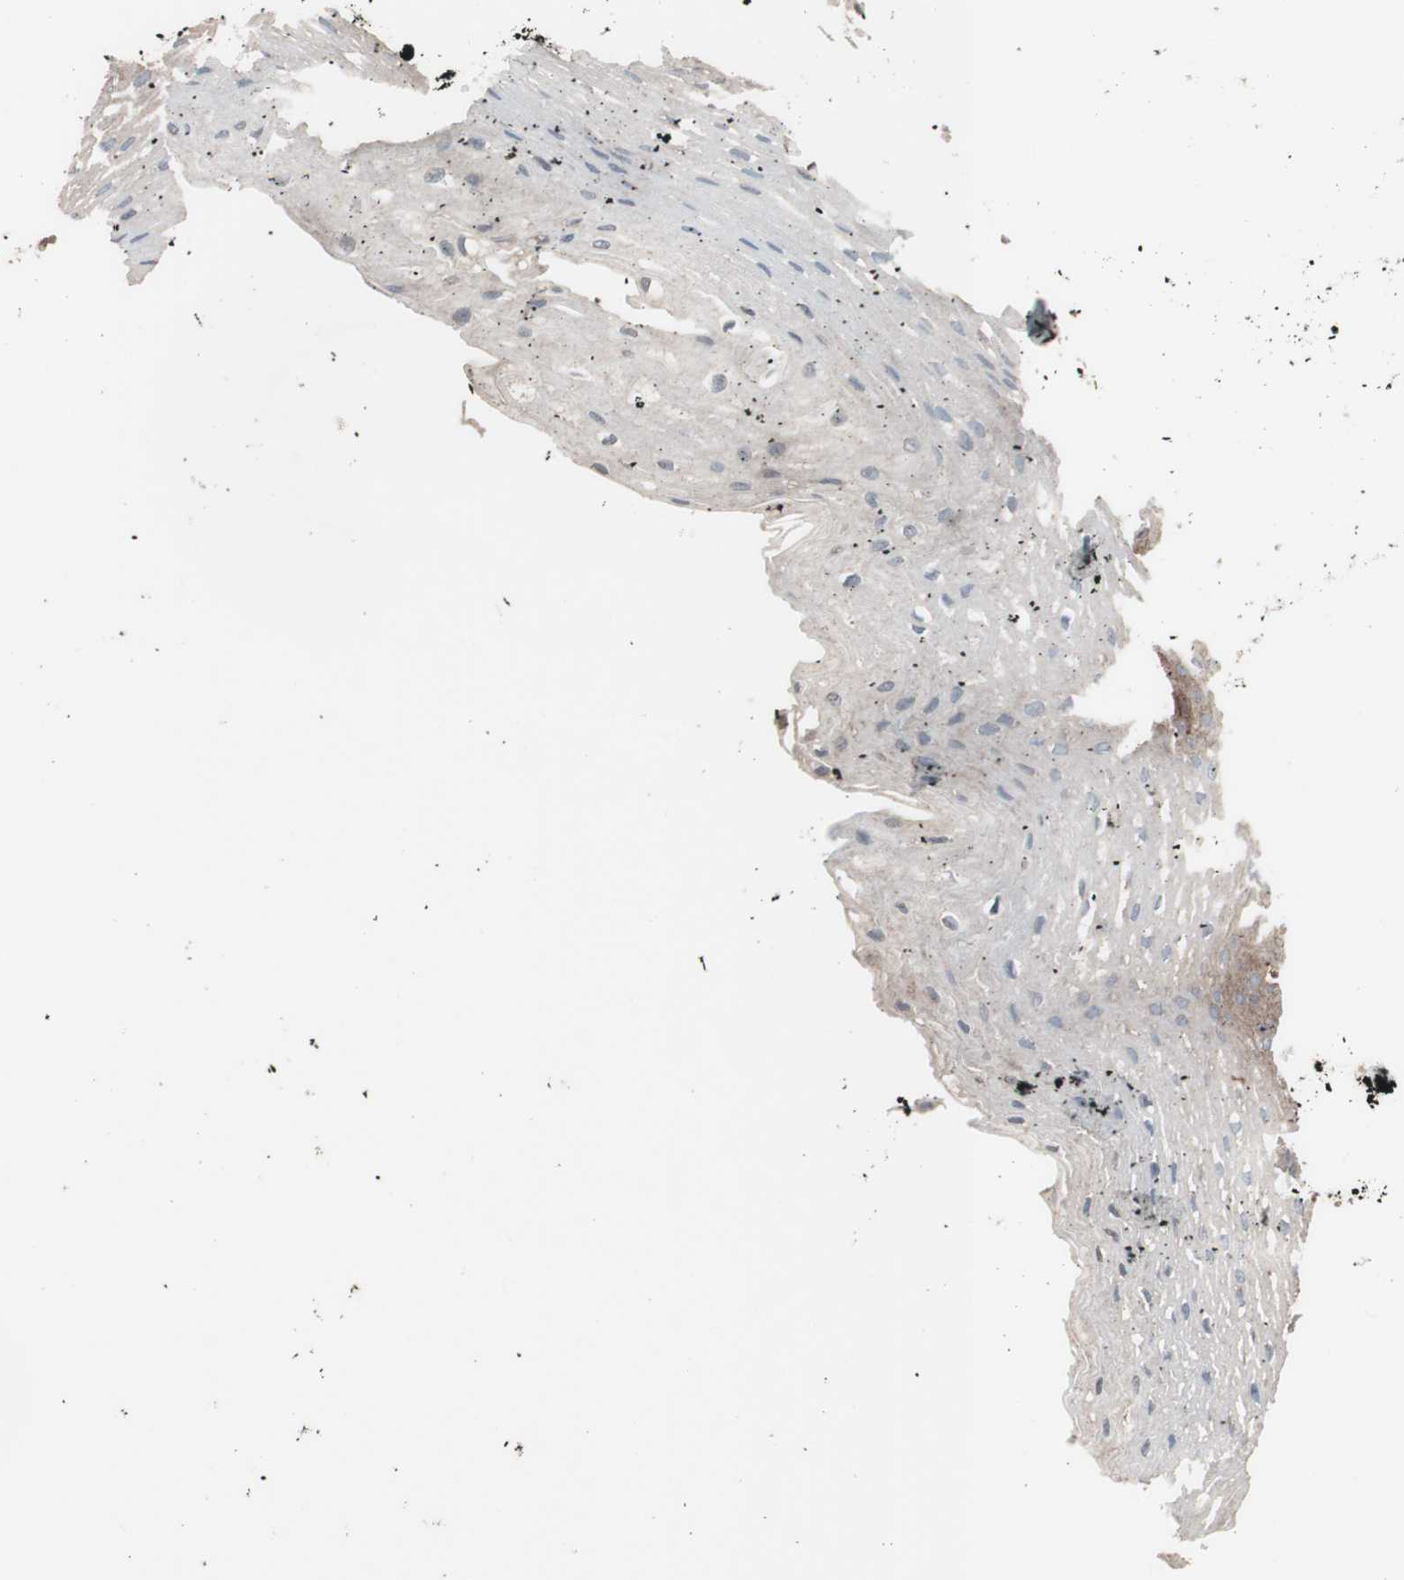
{"staining": {"intensity": "moderate", "quantity": "25%-75%", "location": "cytoplasmic/membranous"}, "tissue": "esophagus", "cell_type": "Squamous epithelial cells", "image_type": "normal", "snomed": [{"axis": "morphology", "description": "Normal tissue, NOS"}, {"axis": "topography", "description": "Esophagus"}], "caption": "Immunohistochemistry (IHC) staining of unremarkable esophagus, which reveals medium levels of moderate cytoplasmic/membranous expression in about 25%-75% of squamous epithelial cells indicating moderate cytoplasmic/membranous protein staining. The staining was performed using DAB (brown) for protein detection and nuclei were counterstained in hematoxylin (blue).", "gene": "SDC4", "patient": {"sex": "male", "age": 48}}